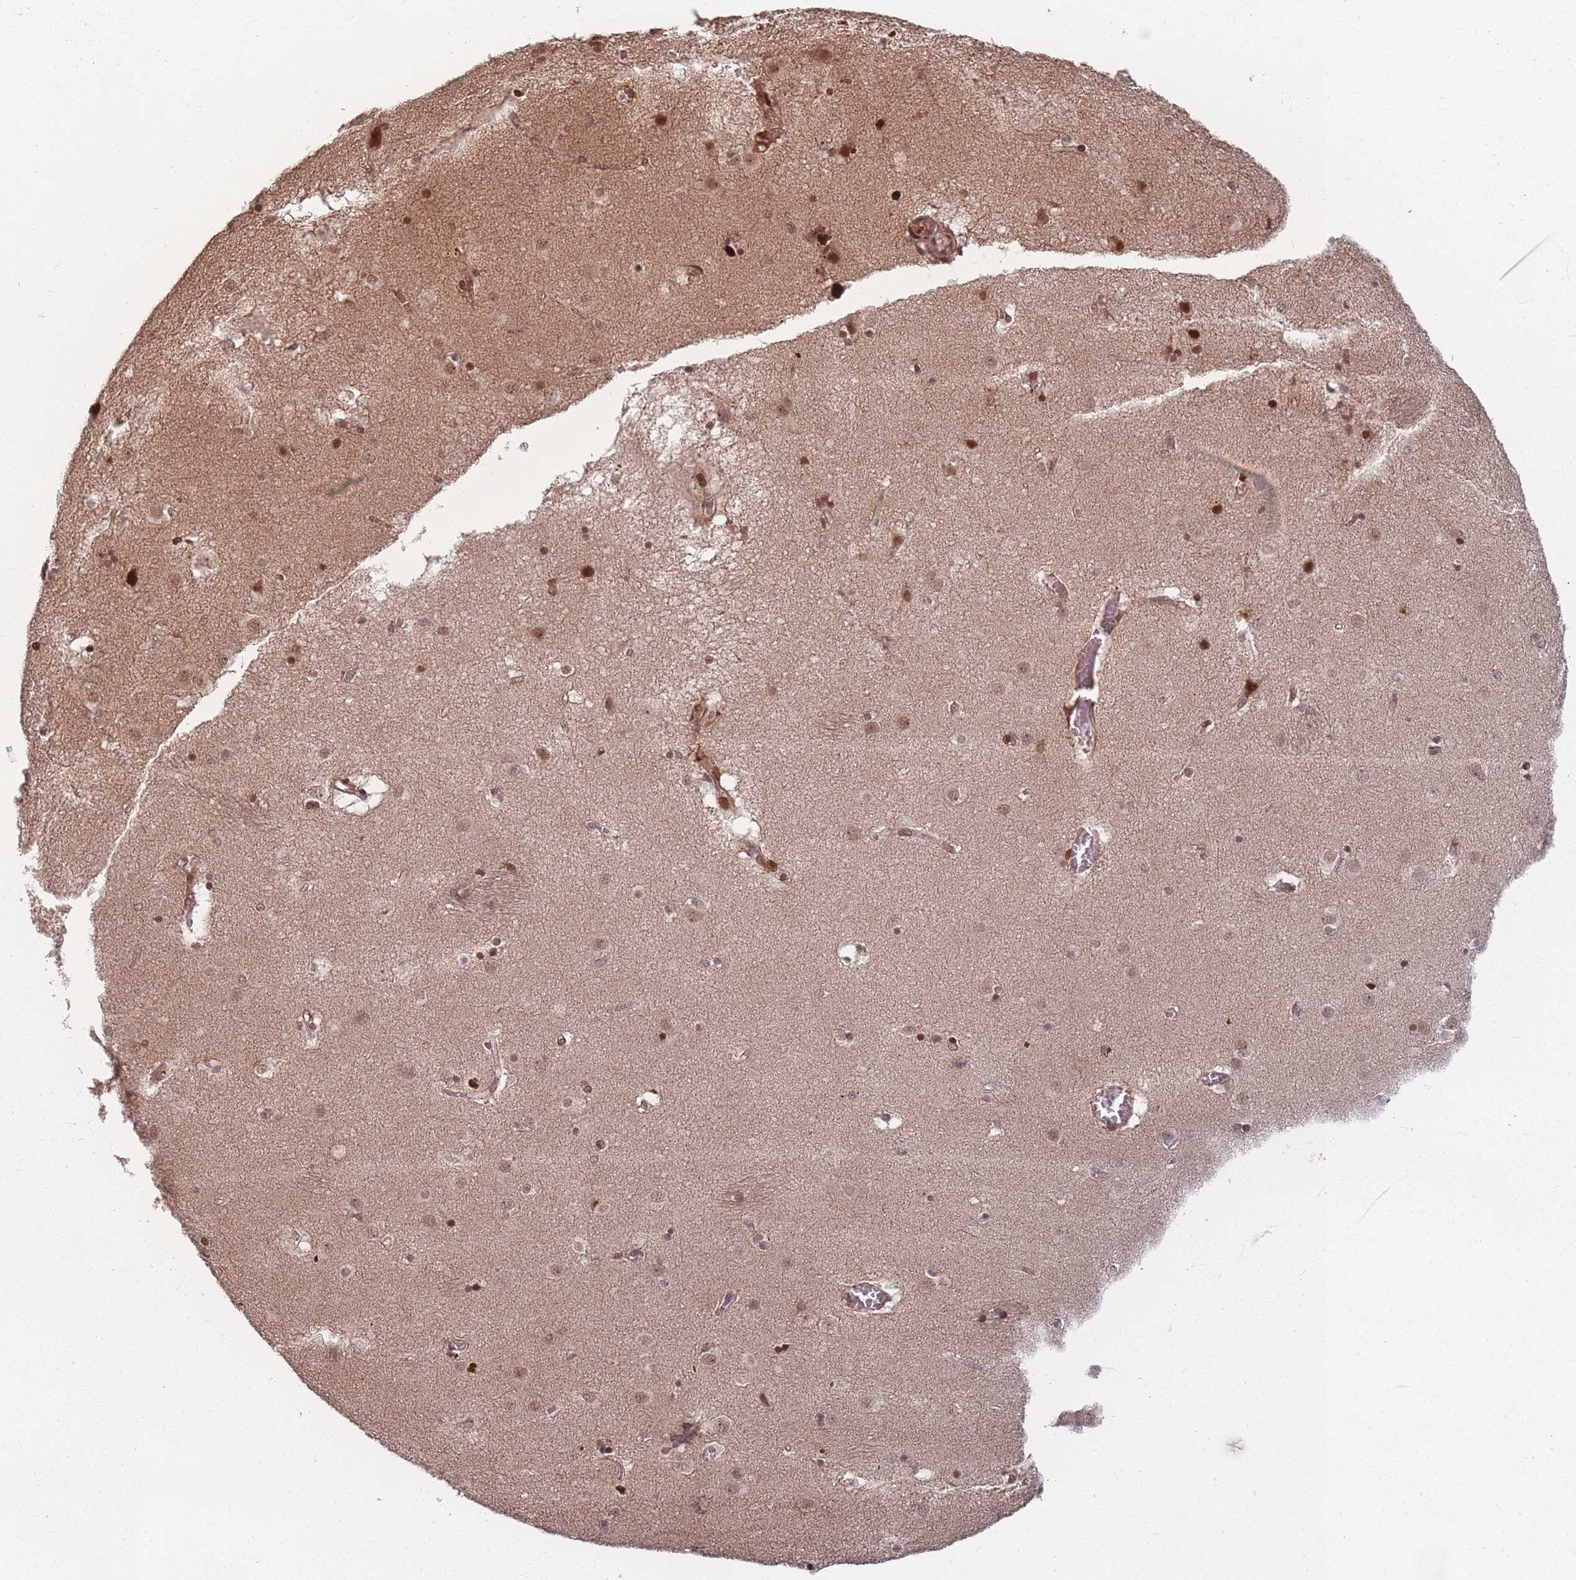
{"staining": {"intensity": "moderate", "quantity": ">75%", "location": "nuclear"}, "tissue": "caudate", "cell_type": "Glial cells", "image_type": "normal", "snomed": [{"axis": "morphology", "description": "Normal tissue, NOS"}, {"axis": "topography", "description": "Lateral ventricle wall"}], "caption": "Protein analysis of benign caudate demonstrates moderate nuclear positivity in approximately >75% of glial cells. The protein of interest is shown in brown color, while the nuclei are stained blue.", "gene": "WDR55", "patient": {"sex": "male", "age": 70}}